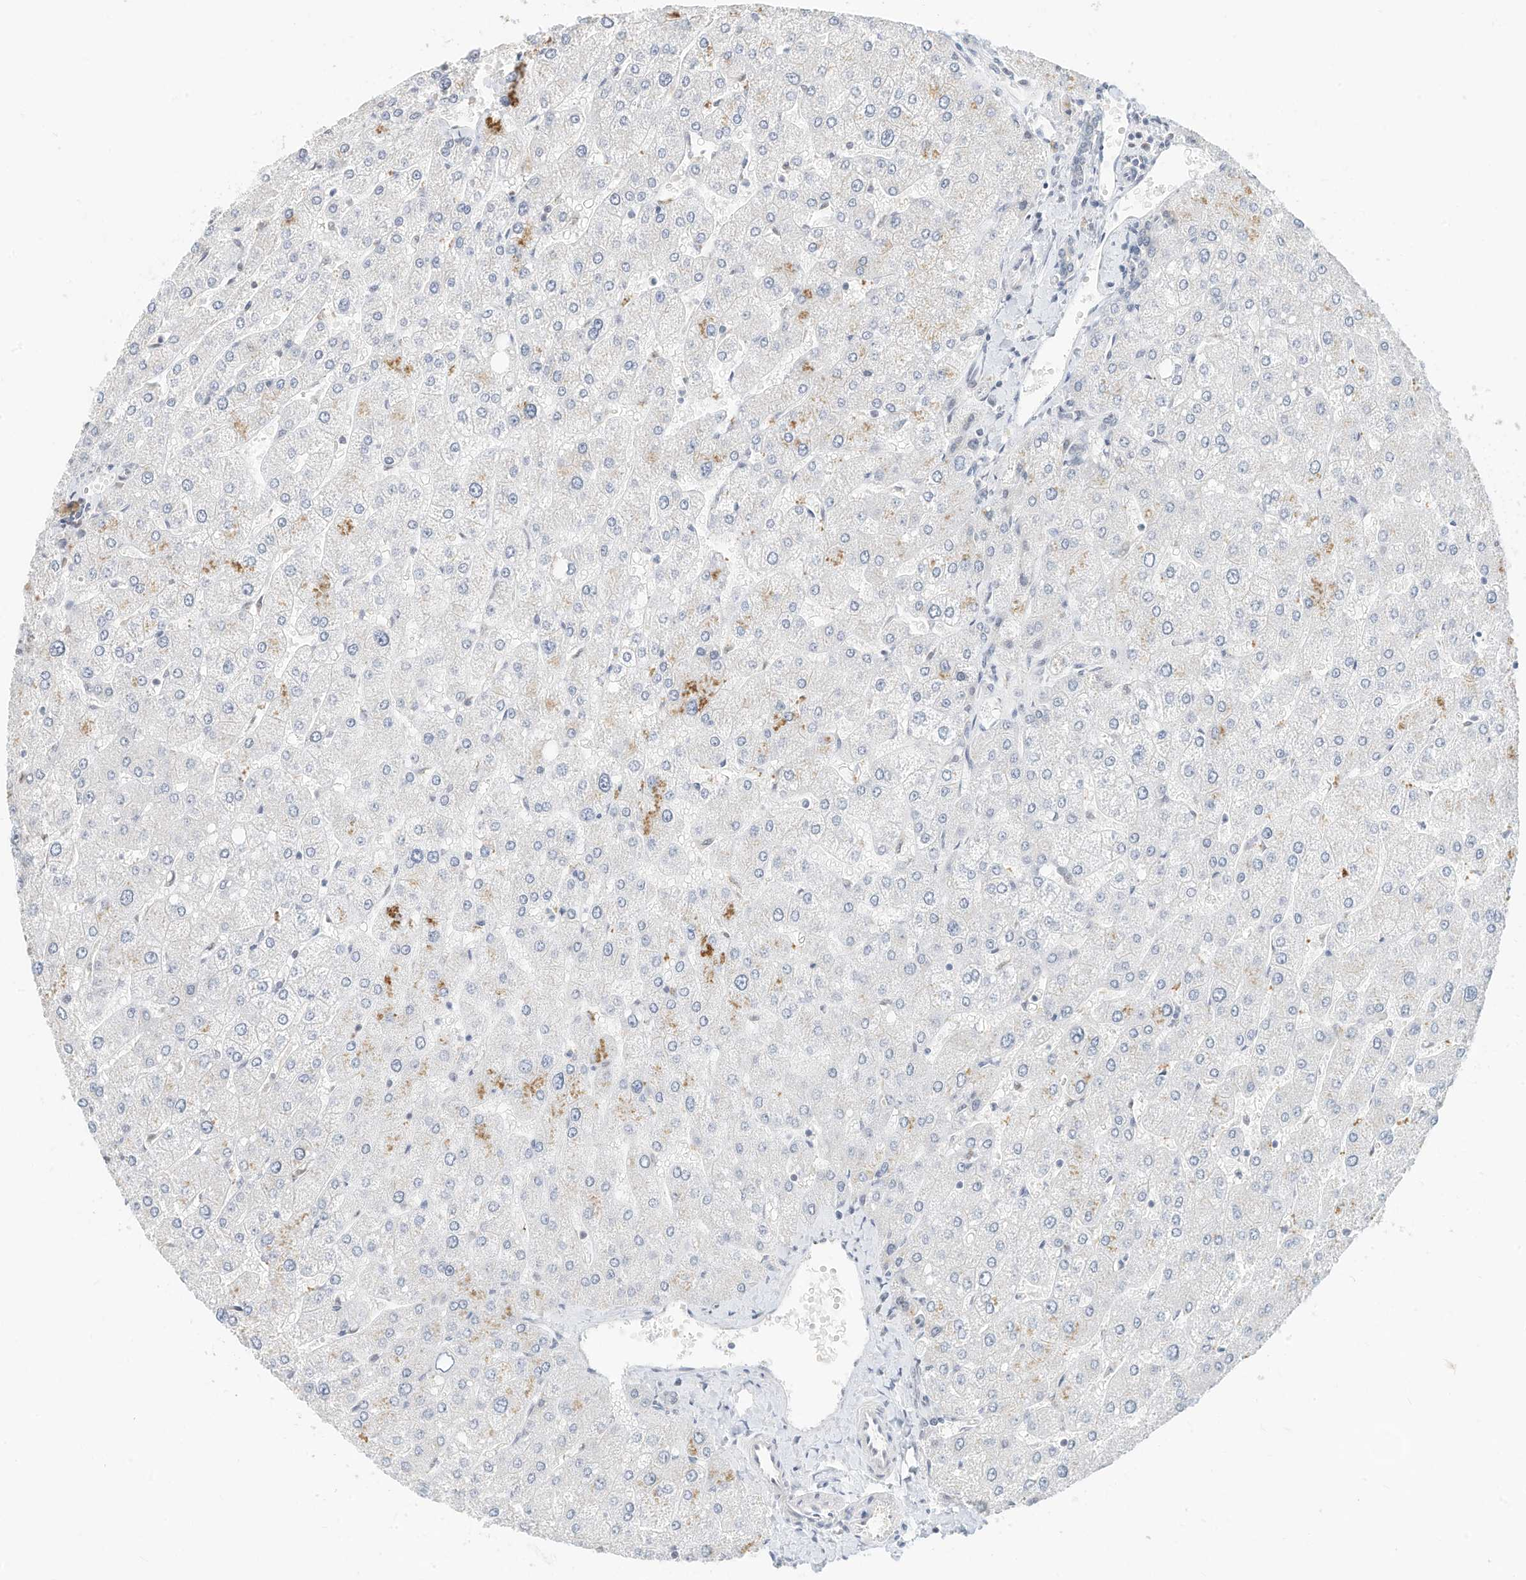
{"staining": {"intensity": "negative", "quantity": "none", "location": "none"}, "tissue": "liver", "cell_type": "Cholangiocytes", "image_type": "normal", "snomed": [{"axis": "morphology", "description": "Normal tissue, NOS"}, {"axis": "topography", "description": "Liver"}], "caption": "Liver was stained to show a protein in brown. There is no significant expression in cholangiocytes. Brightfield microscopy of immunohistochemistry (IHC) stained with DAB (3,3'-diaminobenzidine) (brown) and hematoxylin (blue), captured at high magnification.", "gene": "OGT", "patient": {"sex": "male", "age": 55}}